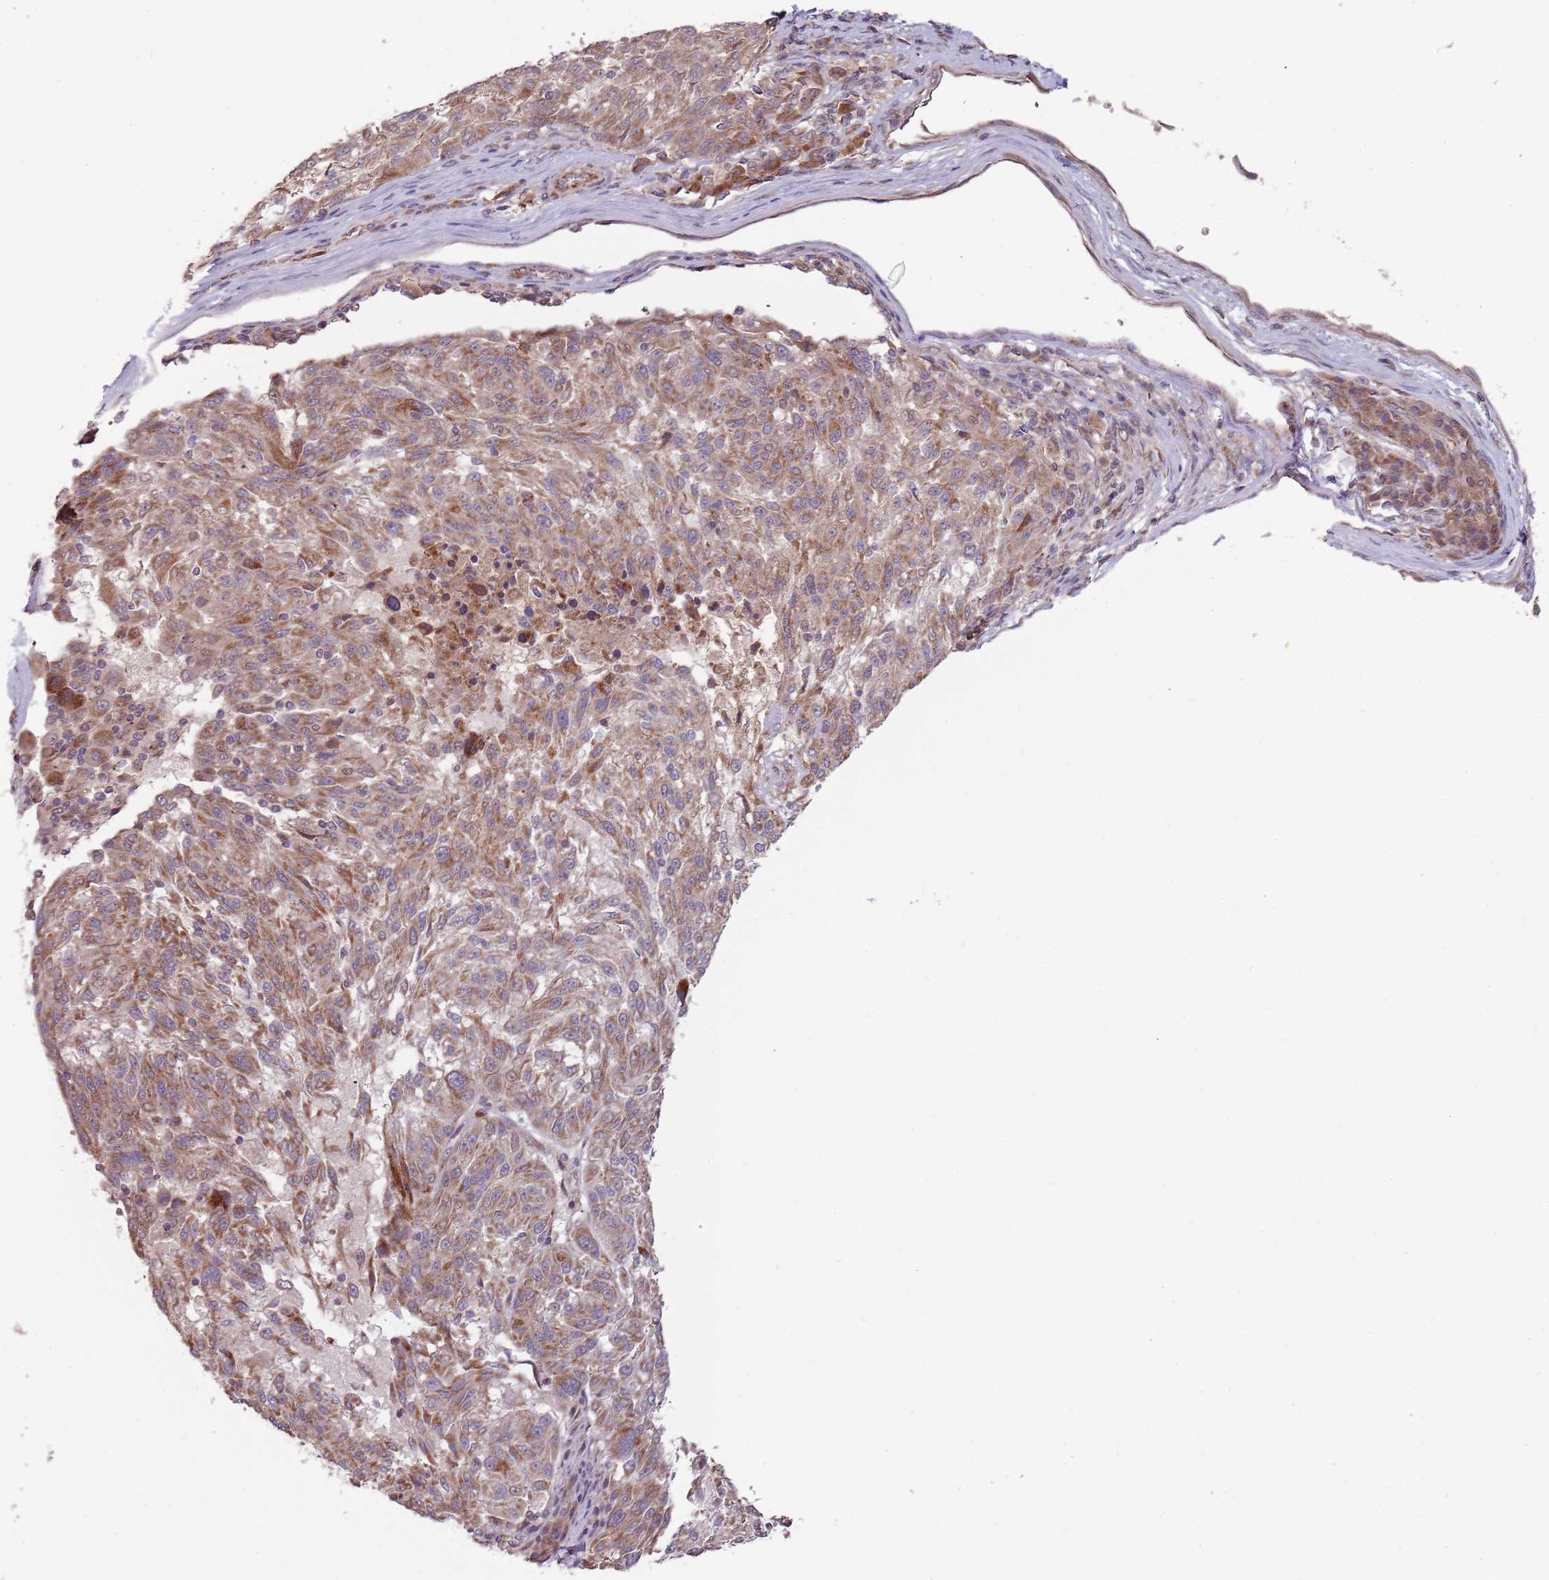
{"staining": {"intensity": "moderate", "quantity": ">75%", "location": "cytoplasmic/membranous"}, "tissue": "melanoma", "cell_type": "Tumor cells", "image_type": "cancer", "snomed": [{"axis": "morphology", "description": "Malignant melanoma, NOS"}, {"axis": "topography", "description": "Skin"}], "caption": "Immunohistochemistry (IHC) (DAB) staining of malignant melanoma shows moderate cytoplasmic/membranous protein expression in approximately >75% of tumor cells.", "gene": "RNF181", "patient": {"sex": "male", "age": 53}}